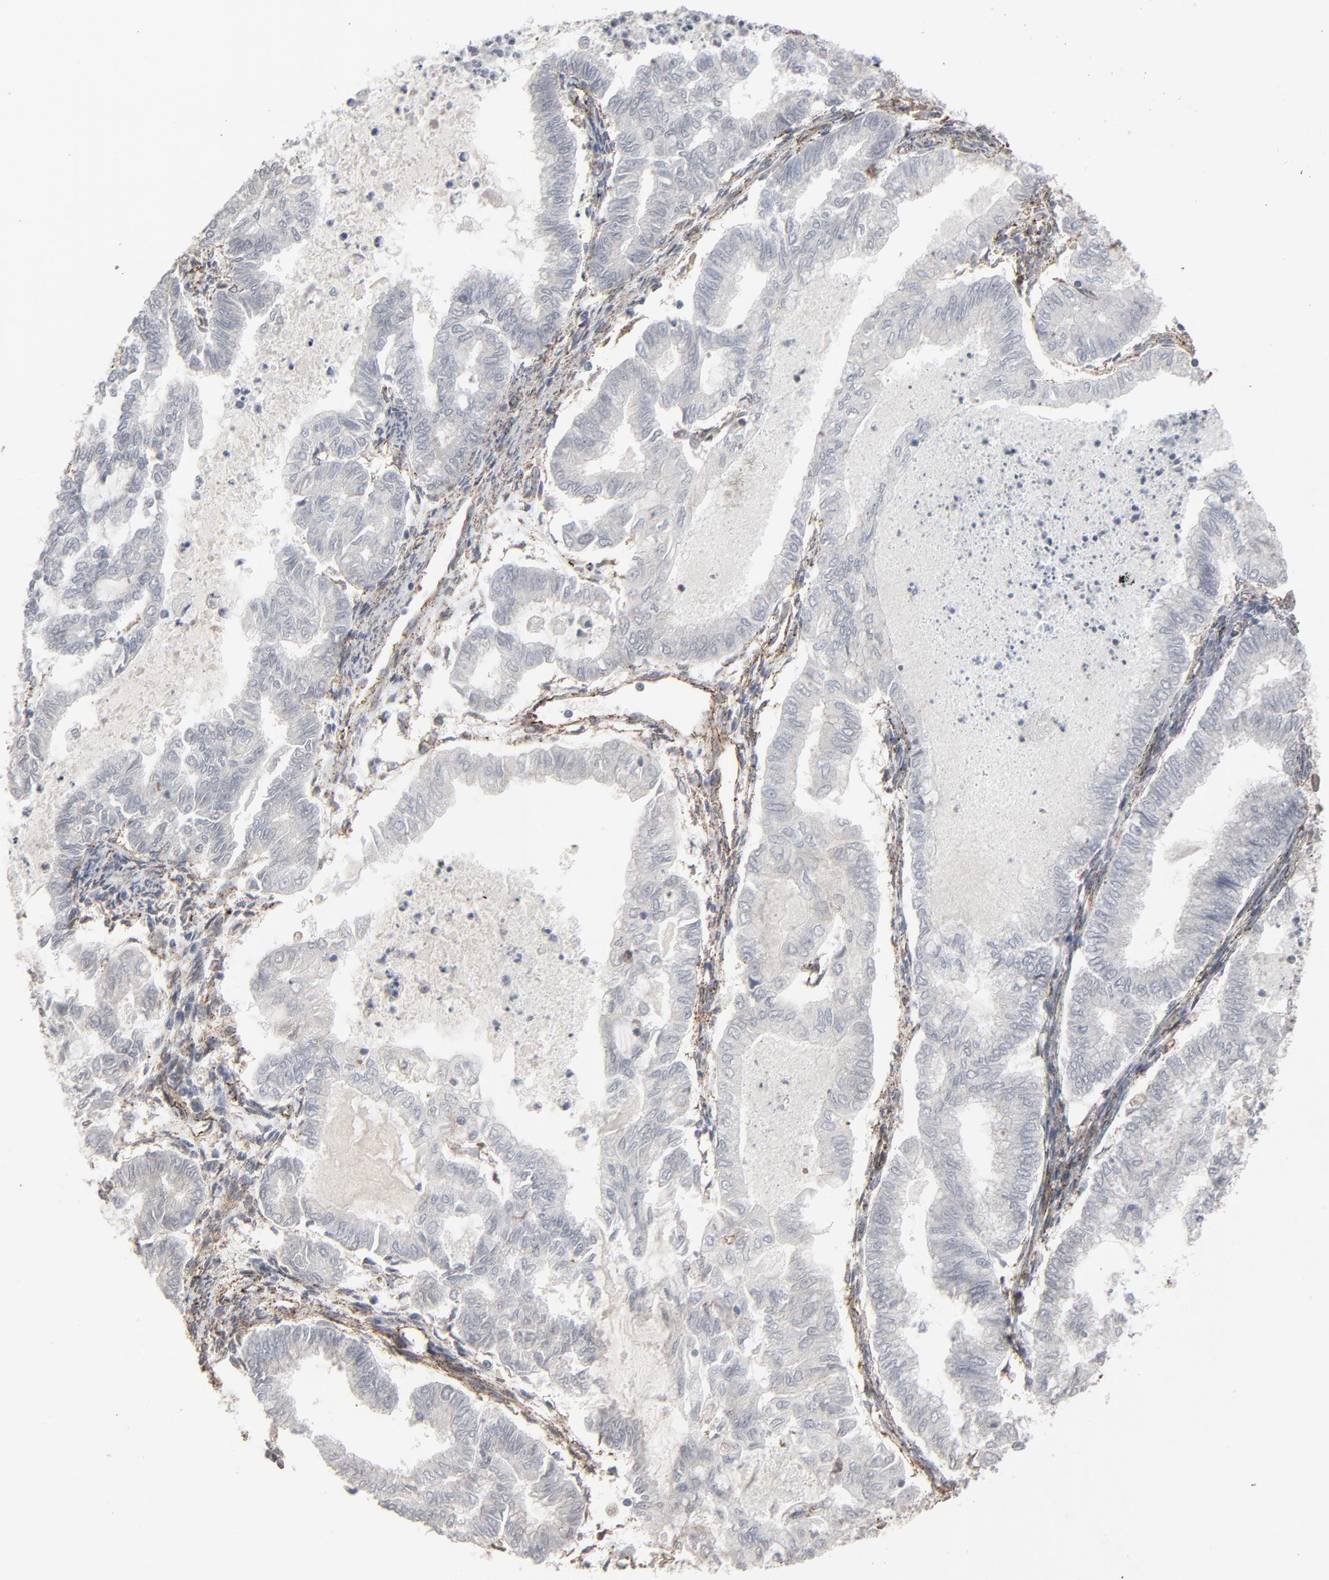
{"staining": {"intensity": "negative", "quantity": "none", "location": "none"}, "tissue": "endometrial cancer", "cell_type": "Tumor cells", "image_type": "cancer", "snomed": [{"axis": "morphology", "description": "Adenocarcinoma, NOS"}, {"axis": "topography", "description": "Endometrium"}], "caption": "An IHC photomicrograph of endometrial cancer (adenocarcinoma) is shown. There is no staining in tumor cells of endometrial cancer (adenocarcinoma). (DAB (3,3'-diaminobenzidine) immunohistochemistry (IHC), high magnification).", "gene": "CTNND1", "patient": {"sex": "female", "age": 79}}